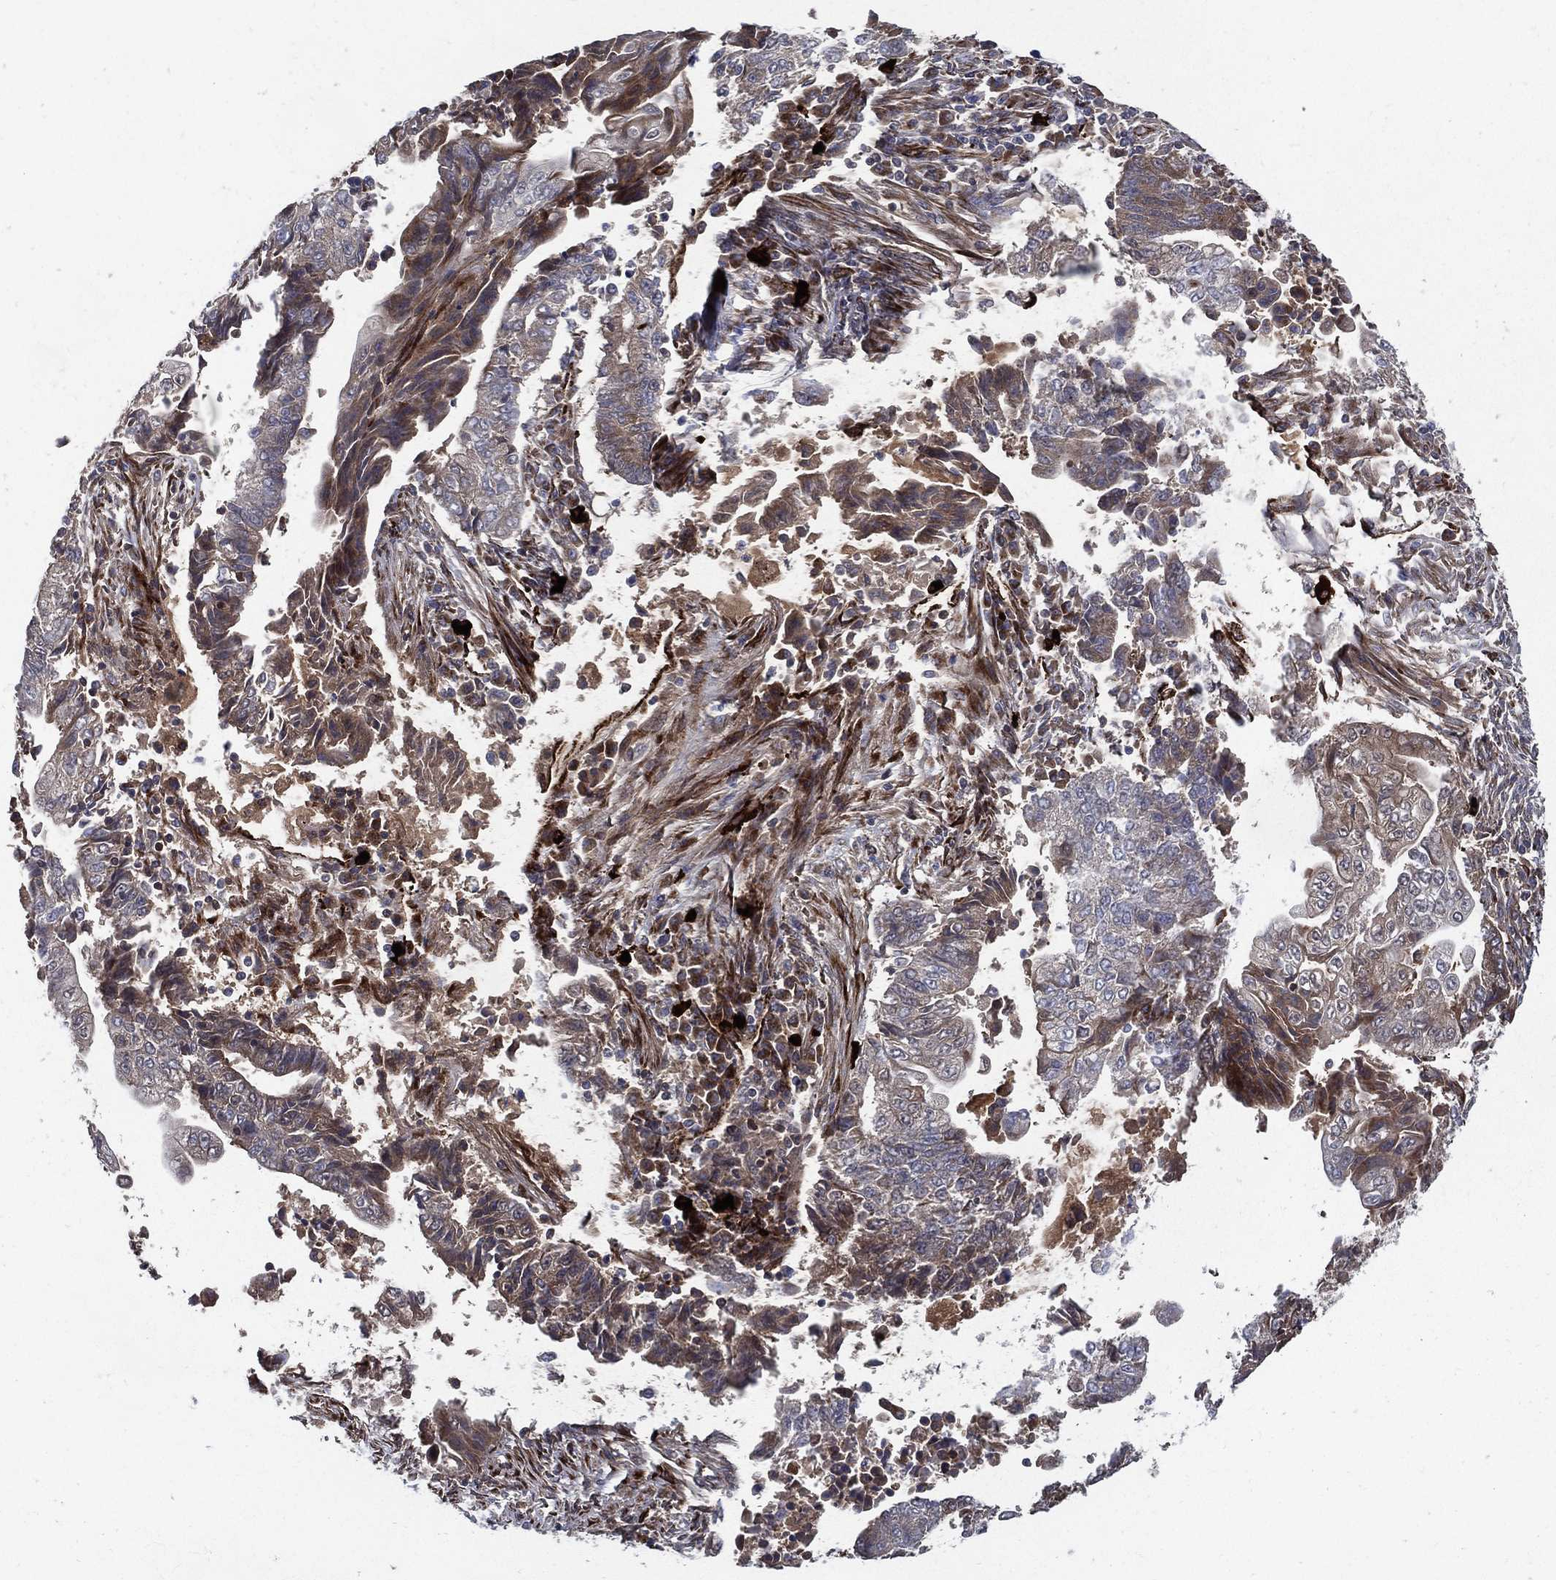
{"staining": {"intensity": "weak", "quantity": "<25%", "location": "cytoplasmic/membranous"}, "tissue": "endometrial cancer", "cell_type": "Tumor cells", "image_type": "cancer", "snomed": [{"axis": "morphology", "description": "Adenocarcinoma, NOS"}, {"axis": "topography", "description": "Uterus"}, {"axis": "topography", "description": "Endometrium"}], "caption": "This is a image of immunohistochemistry staining of endometrial cancer (adenocarcinoma), which shows no positivity in tumor cells.", "gene": "ARHGAP11A", "patient": {"sex": "female", "age": 54}}